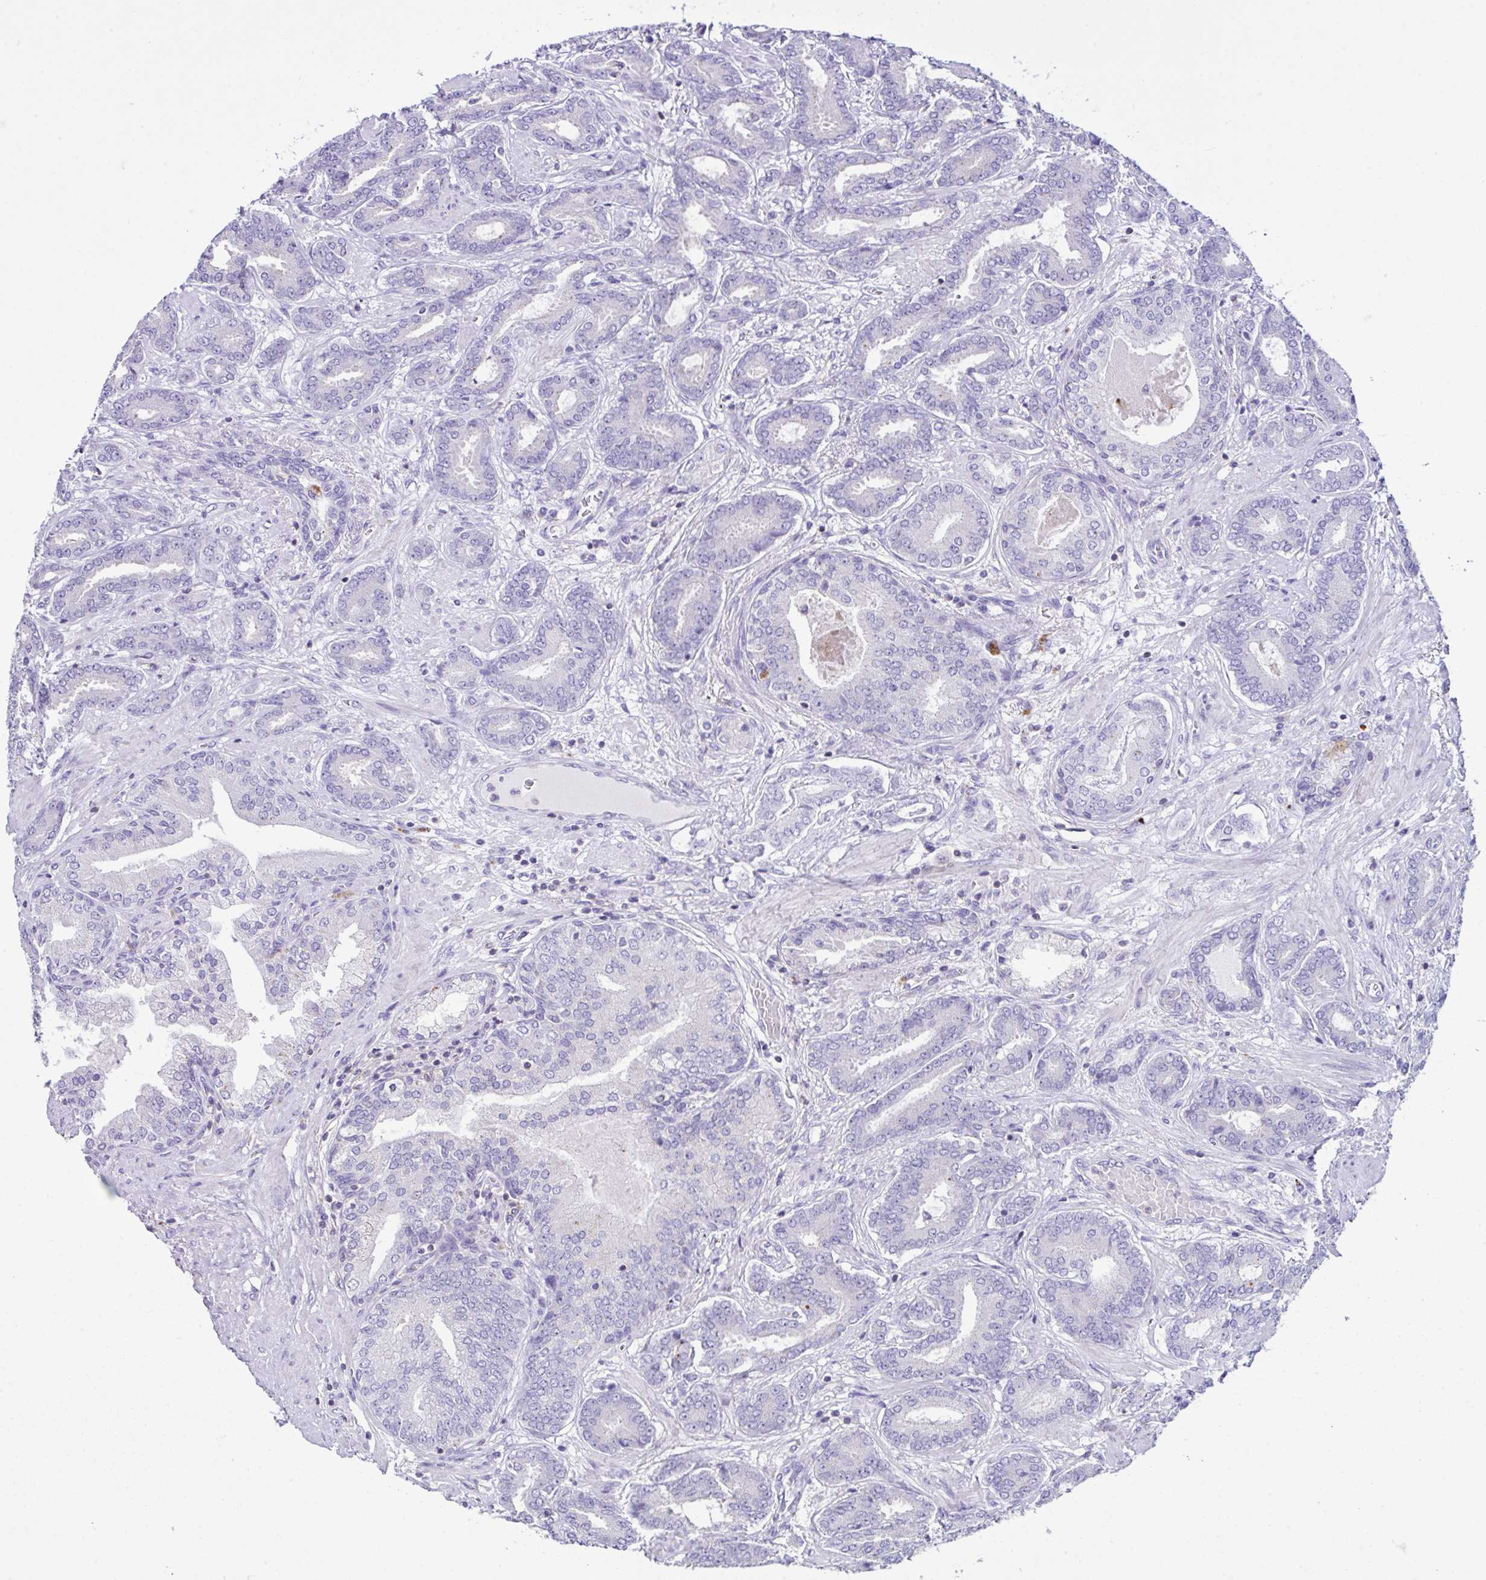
{"staining": {"intensity": "negative", "quantity": "none", "location": "none"}, "tissue": "prostate cancer", "cell_type": "Tumor cells", "image_type": "cancer", "snomed": [{"axis": "morphology", "description": "Adenocarcinoma, High grade"}, {"axis": "topography", "description": "Prostate"}], "caption": "Immunohistochemical staining of prostate high-grade adenocarcinoma reveals no significant staining in tumor cells.", "gene": "D2HGDH", "patient": {"sex": "male", "age": 62}}